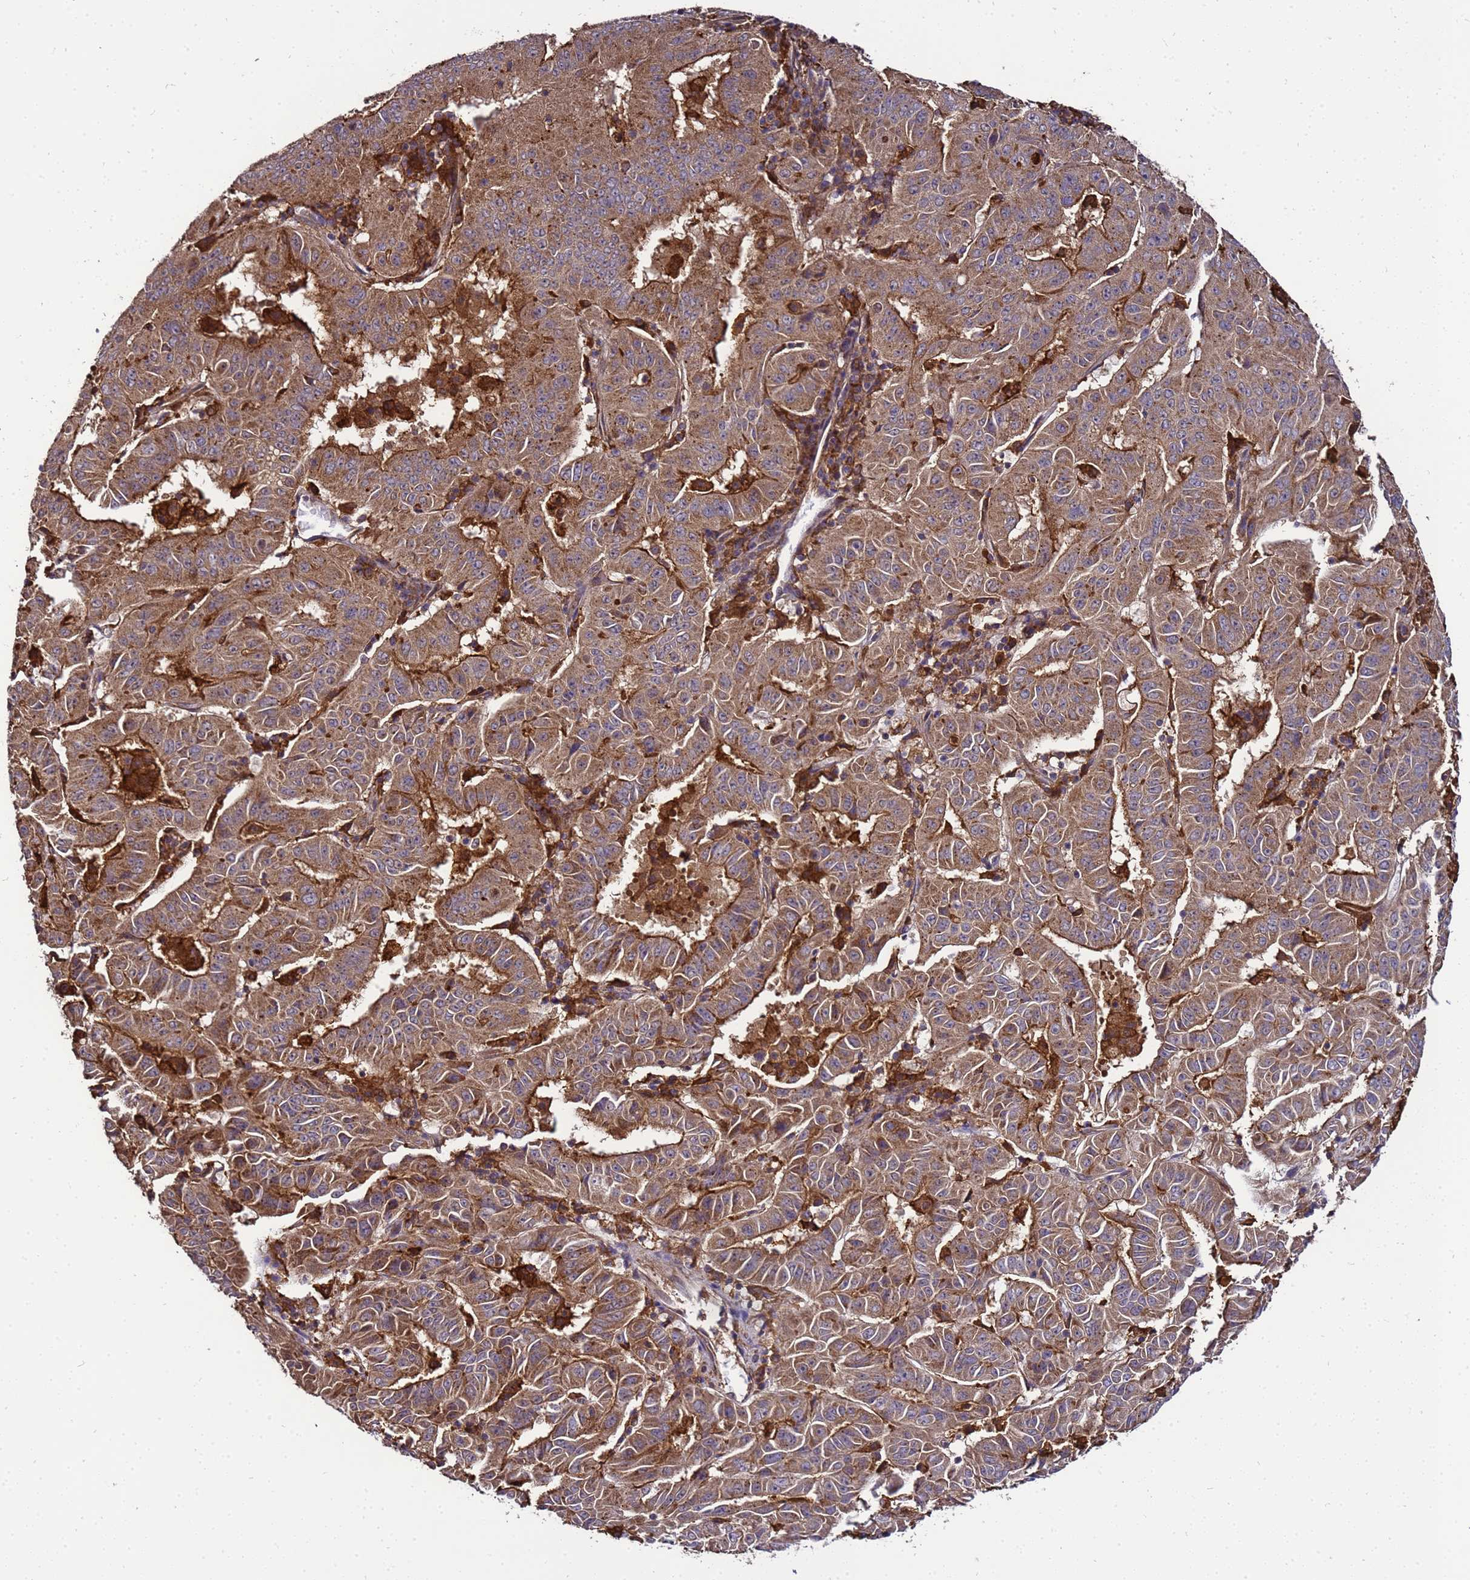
{"staining": {"intensity": "strong", "quantity": ">75%", "location": "cytoplasmic/membranous"}, "tissue": "pancreatic cancer", "cell_type": "Tumor cells", "image_type": "cancer", "snomed": [{"axis": "morphology", "description": "Adenocarcinoma, NOS"}, {"axis": "topography", "description": "Pancreas"}], "caption": "An image of pancreatic cancer stained for a protein displays strong cytoplasmic/membranous brown staining in tumor cells.", "gene": "TRABD", "patient": {"sex": "male", "age": 63}}